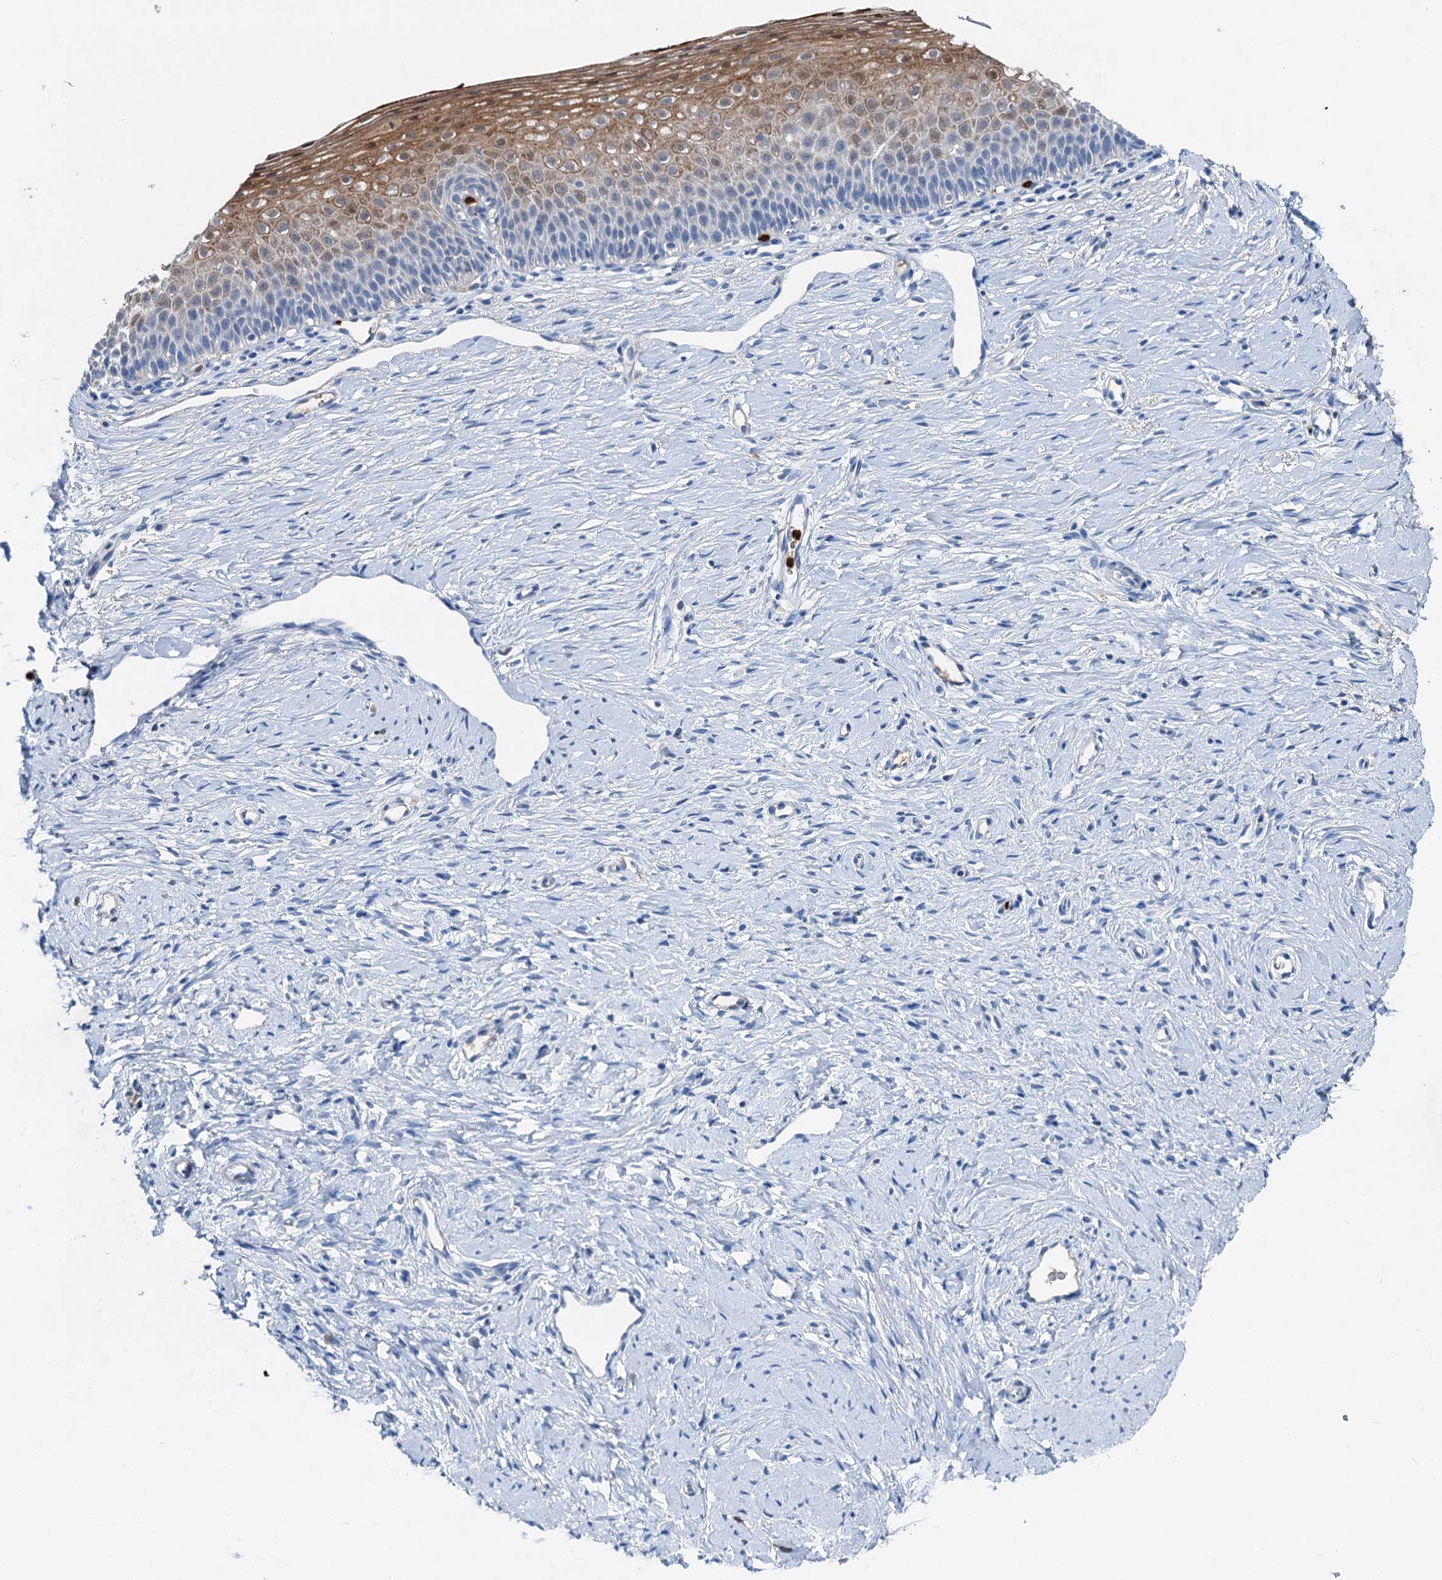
{"staining": {"intensity": "negative", "quantity": "none", "location": "none"}, "tissue": "cervix", "cell_type": "Glandular cells", "image_type": "normal", "snomed": [{"axis": "morphology", "description": "Normal tissue, NOS"}, {"axis": "topography", "description": "Cervix"}], "caption": "The image reveals no significant staining in glandular cells of cervix.", "gene": "OTOA", "patient": {"sex": "female", "age": 36}}